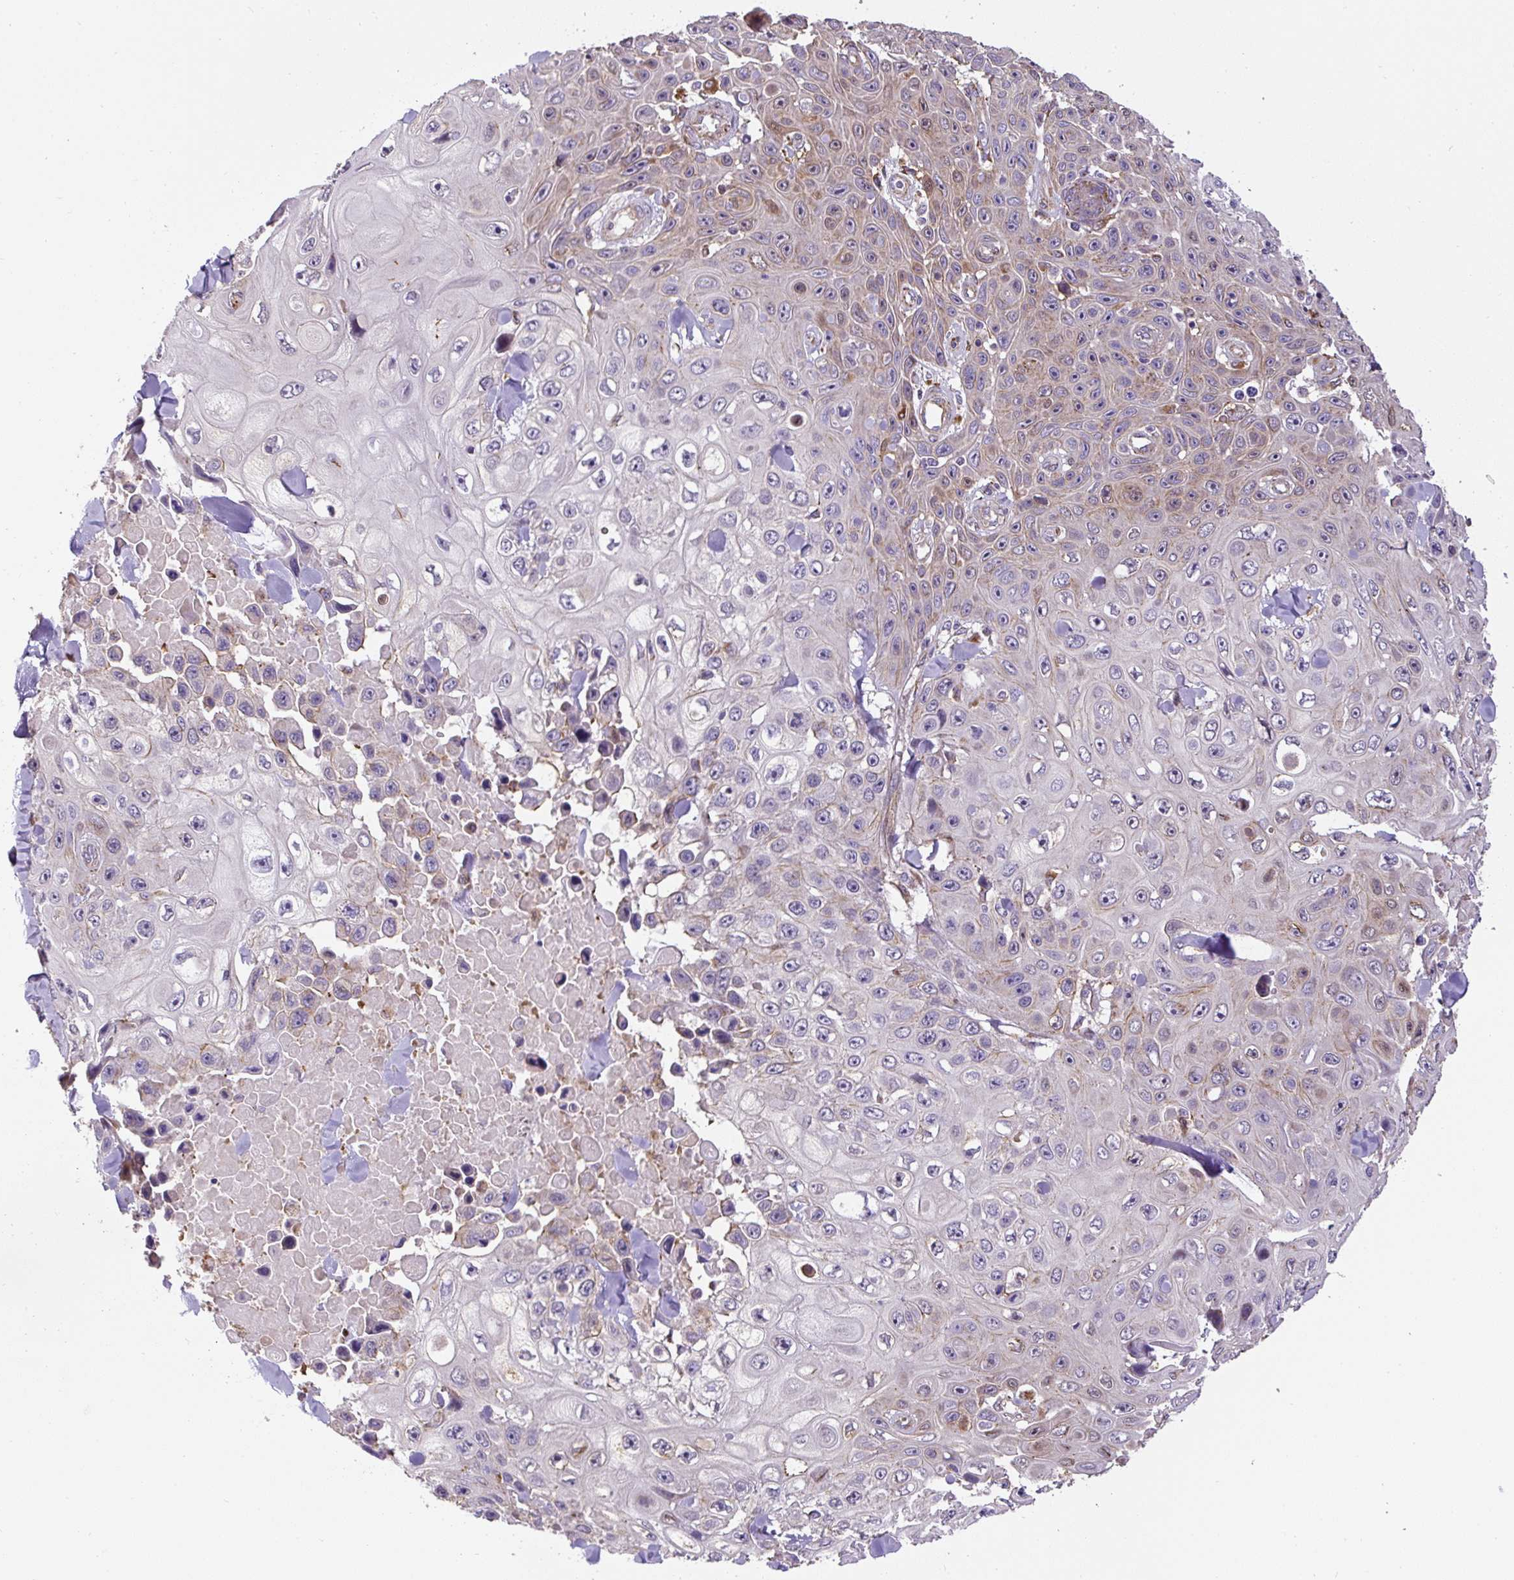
{"staining": {"intensity": "weak", "quantity": "<25%", "location": "cytoplasmic/membranous"}, "tissue": "skin cancer", "cell_type": "Tumor cells", "image_type": "cancer", "snomed": [{"axis": "morphology", "description": "Squamous cell carcinoma, NOS"}, {"axis": "topography", "description": "Skin"}], "caption": "Skin cancer was stained to show a protein in brown. There is no significant positivity in tumor cells. (DAB (3,3'-diaminobenzidine) IHC, high magnification).", "gene": "RNF170", "patient": {"sex": "male", "age": 82}}